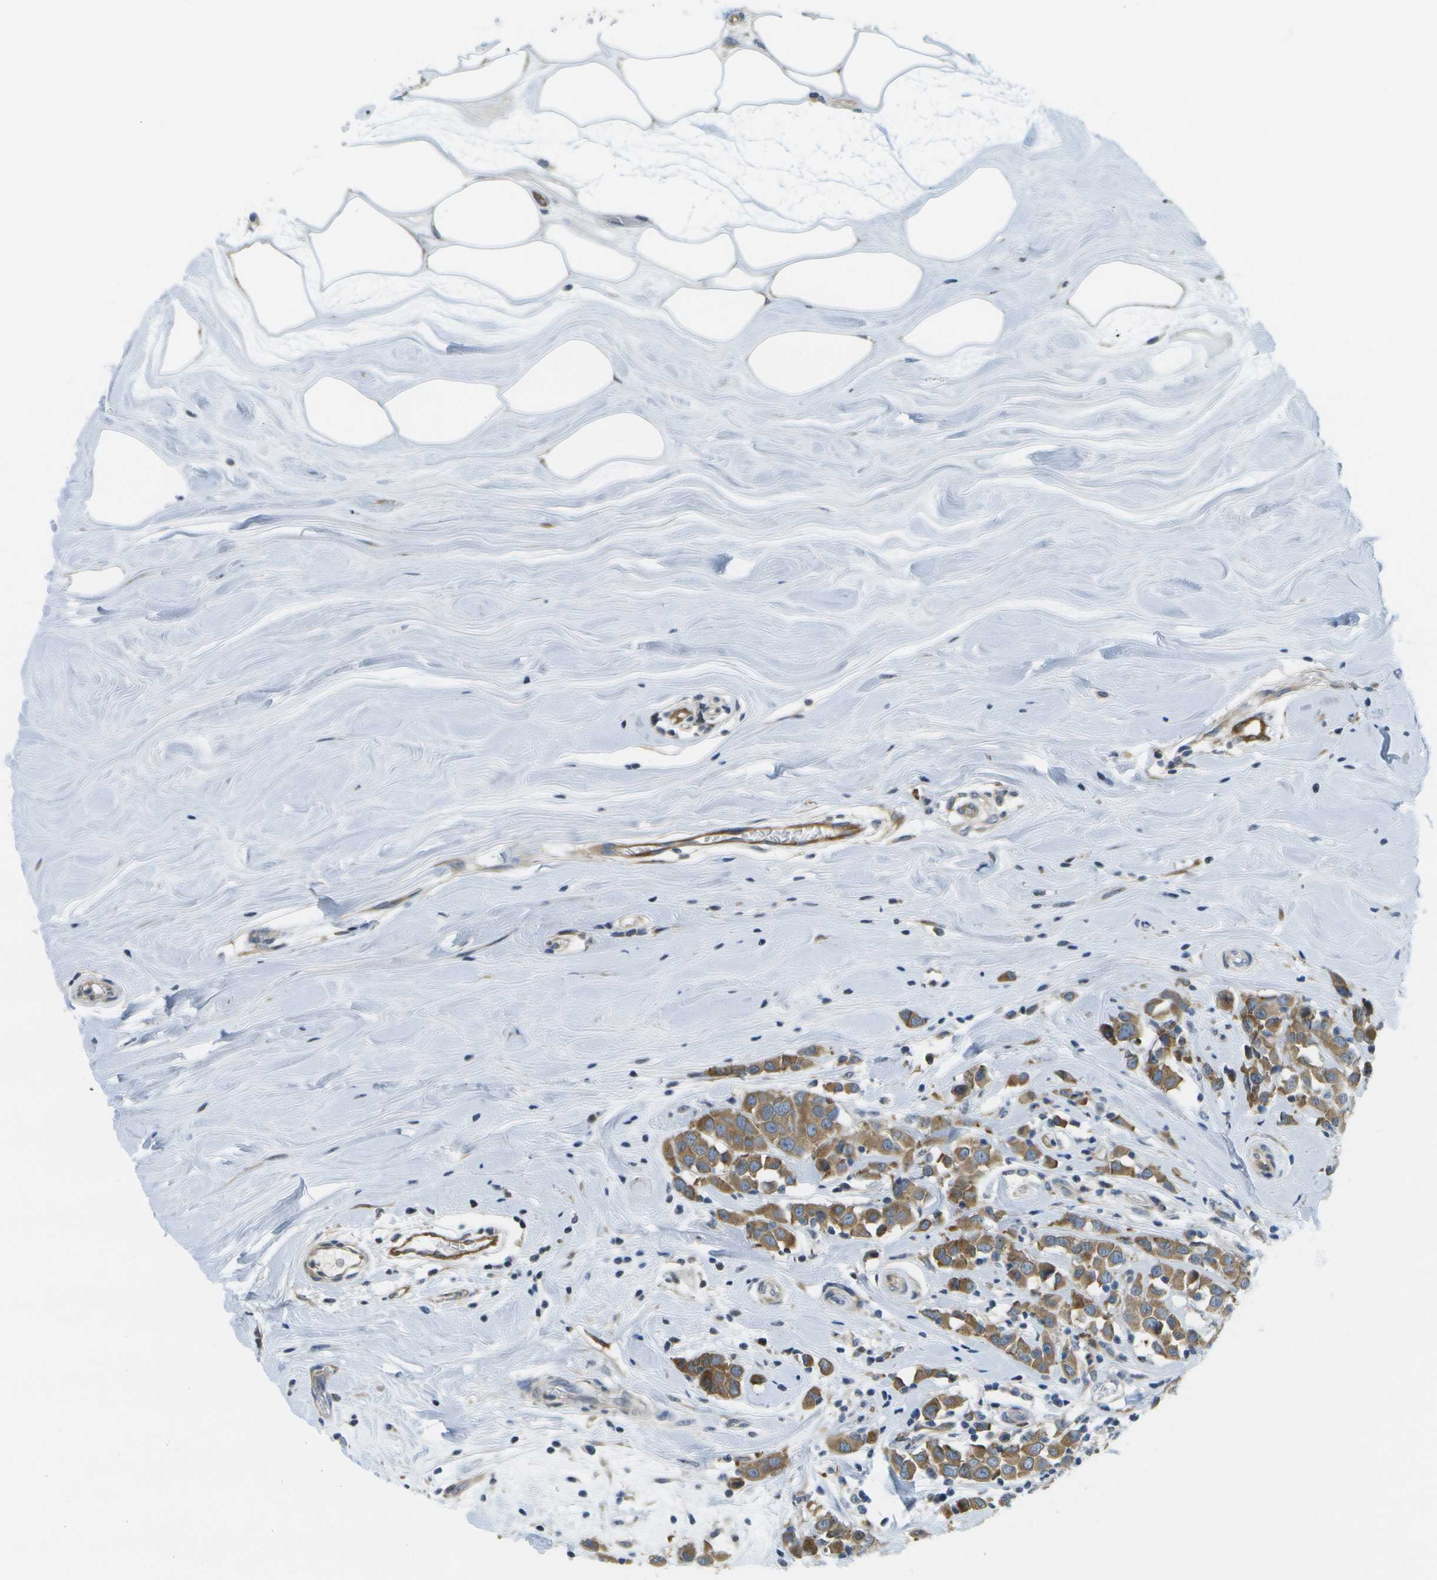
{"staining": {"intensity": "moderate", "quantity": ">75%", "location": "cytoplasmic/membranous"}, "tissue": "breast cancer", "cell_type": "Tumor cells", "image_type": "cancer", "snomed": [{"axis": "morphology", "description": "Duct carcinoma"}, {"axis": "topography", "description": "Breast"}], "caption": "The micrograph demonstrates immunohistochemical staining of breast cancer. There is moderate cytoplasmic/membranous staining is seen in approximately >75% of tumor cells.", "gene": "MARCHF8", "patient": {"sex": "female", "age": 61}}